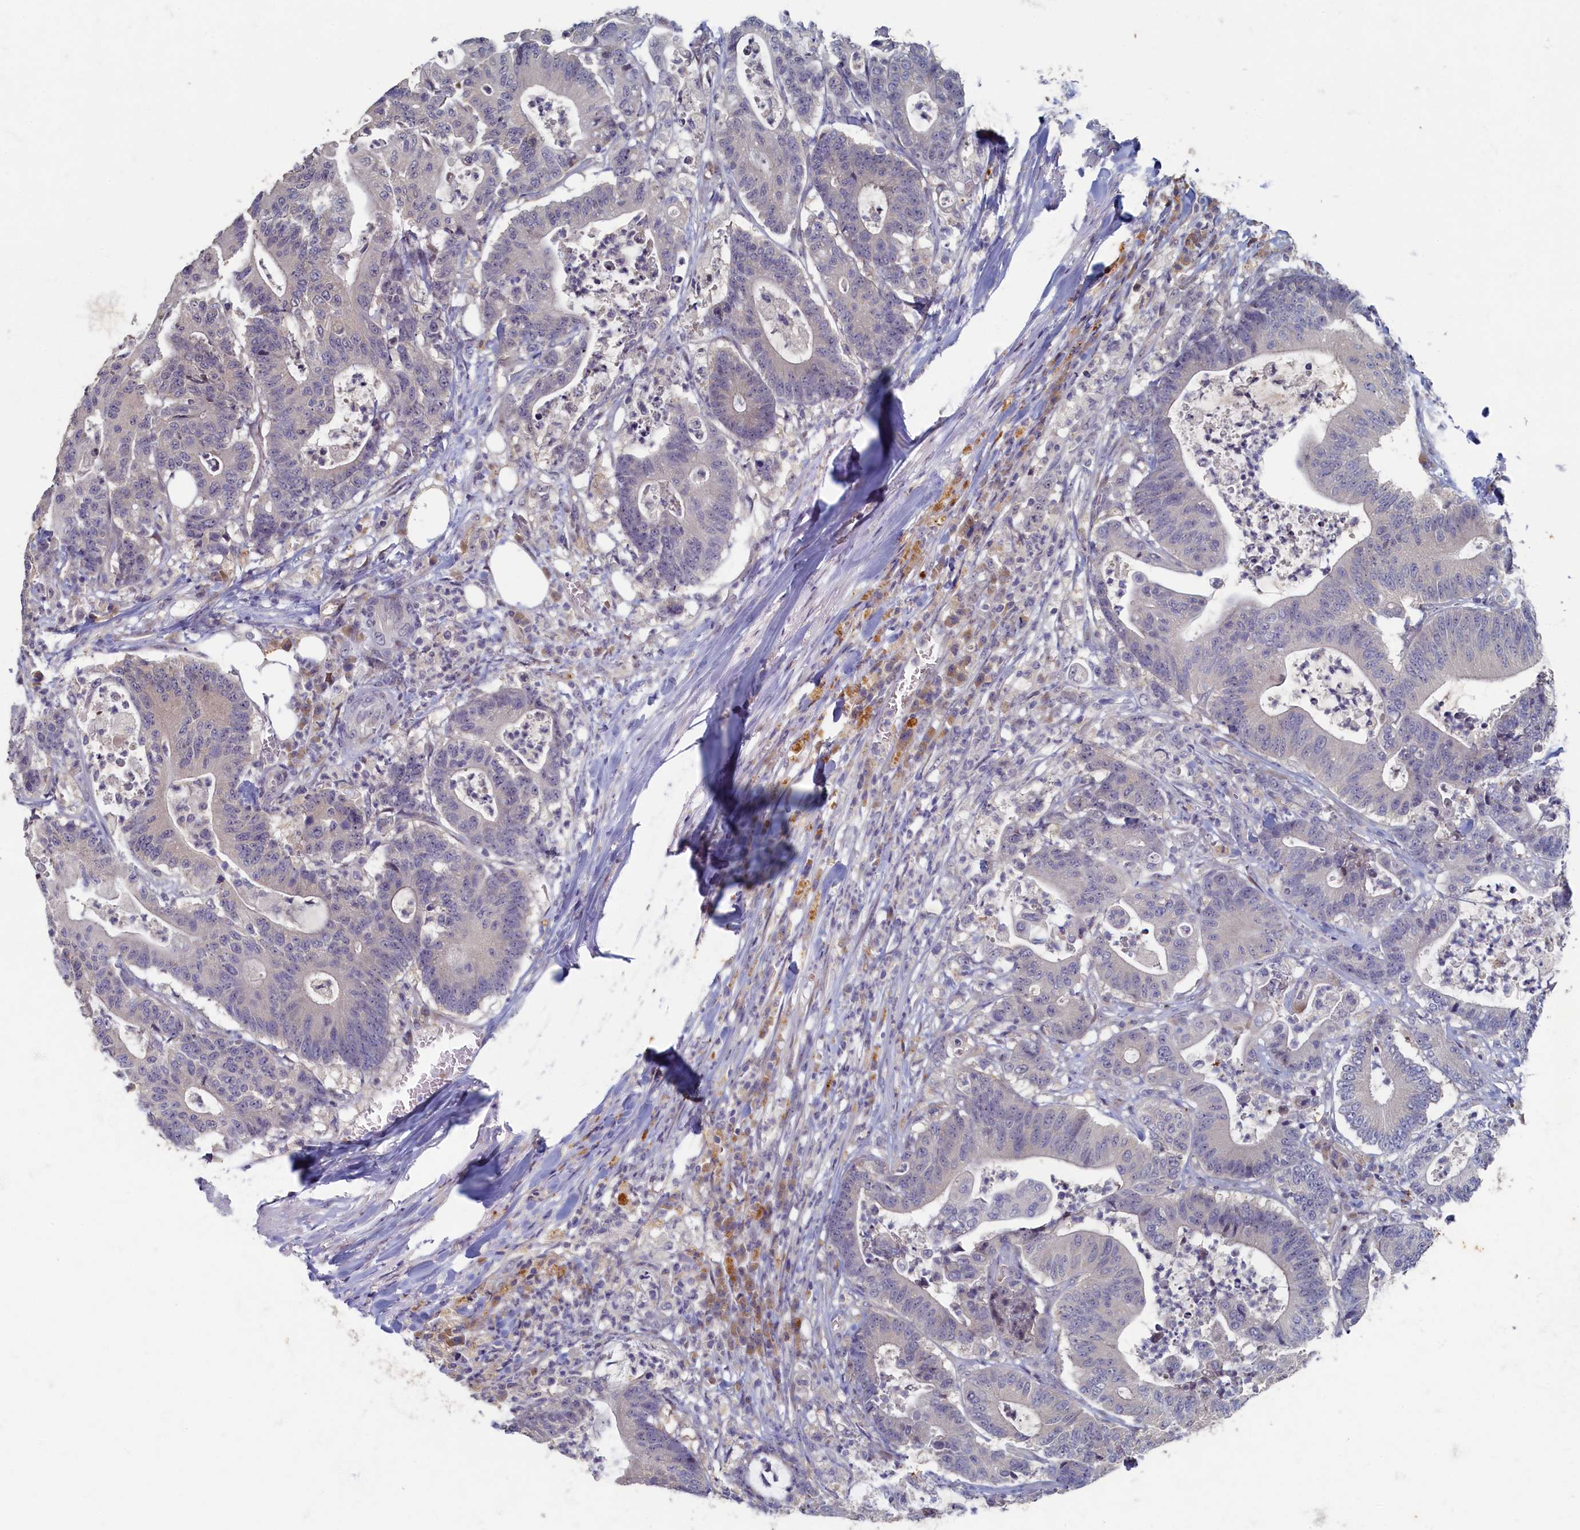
{"staining": {"intensity": "negative", "quantity": "none", "location": "none"}, "tissue": "colorectal cancer", "cell_type": "Tumor cells", "image_type": "cancer", "snomed": [{"axis": "morphology", "description": "Adenocarcinoma, NOS"}, {"axis": "topography", "description": "Colon"}], "caption": "Tumor cells show no significant protein staining in adenocarcinoma (colorectal).", "gene": "HUNK", "patient": {"sex": "female", "age": 84}}